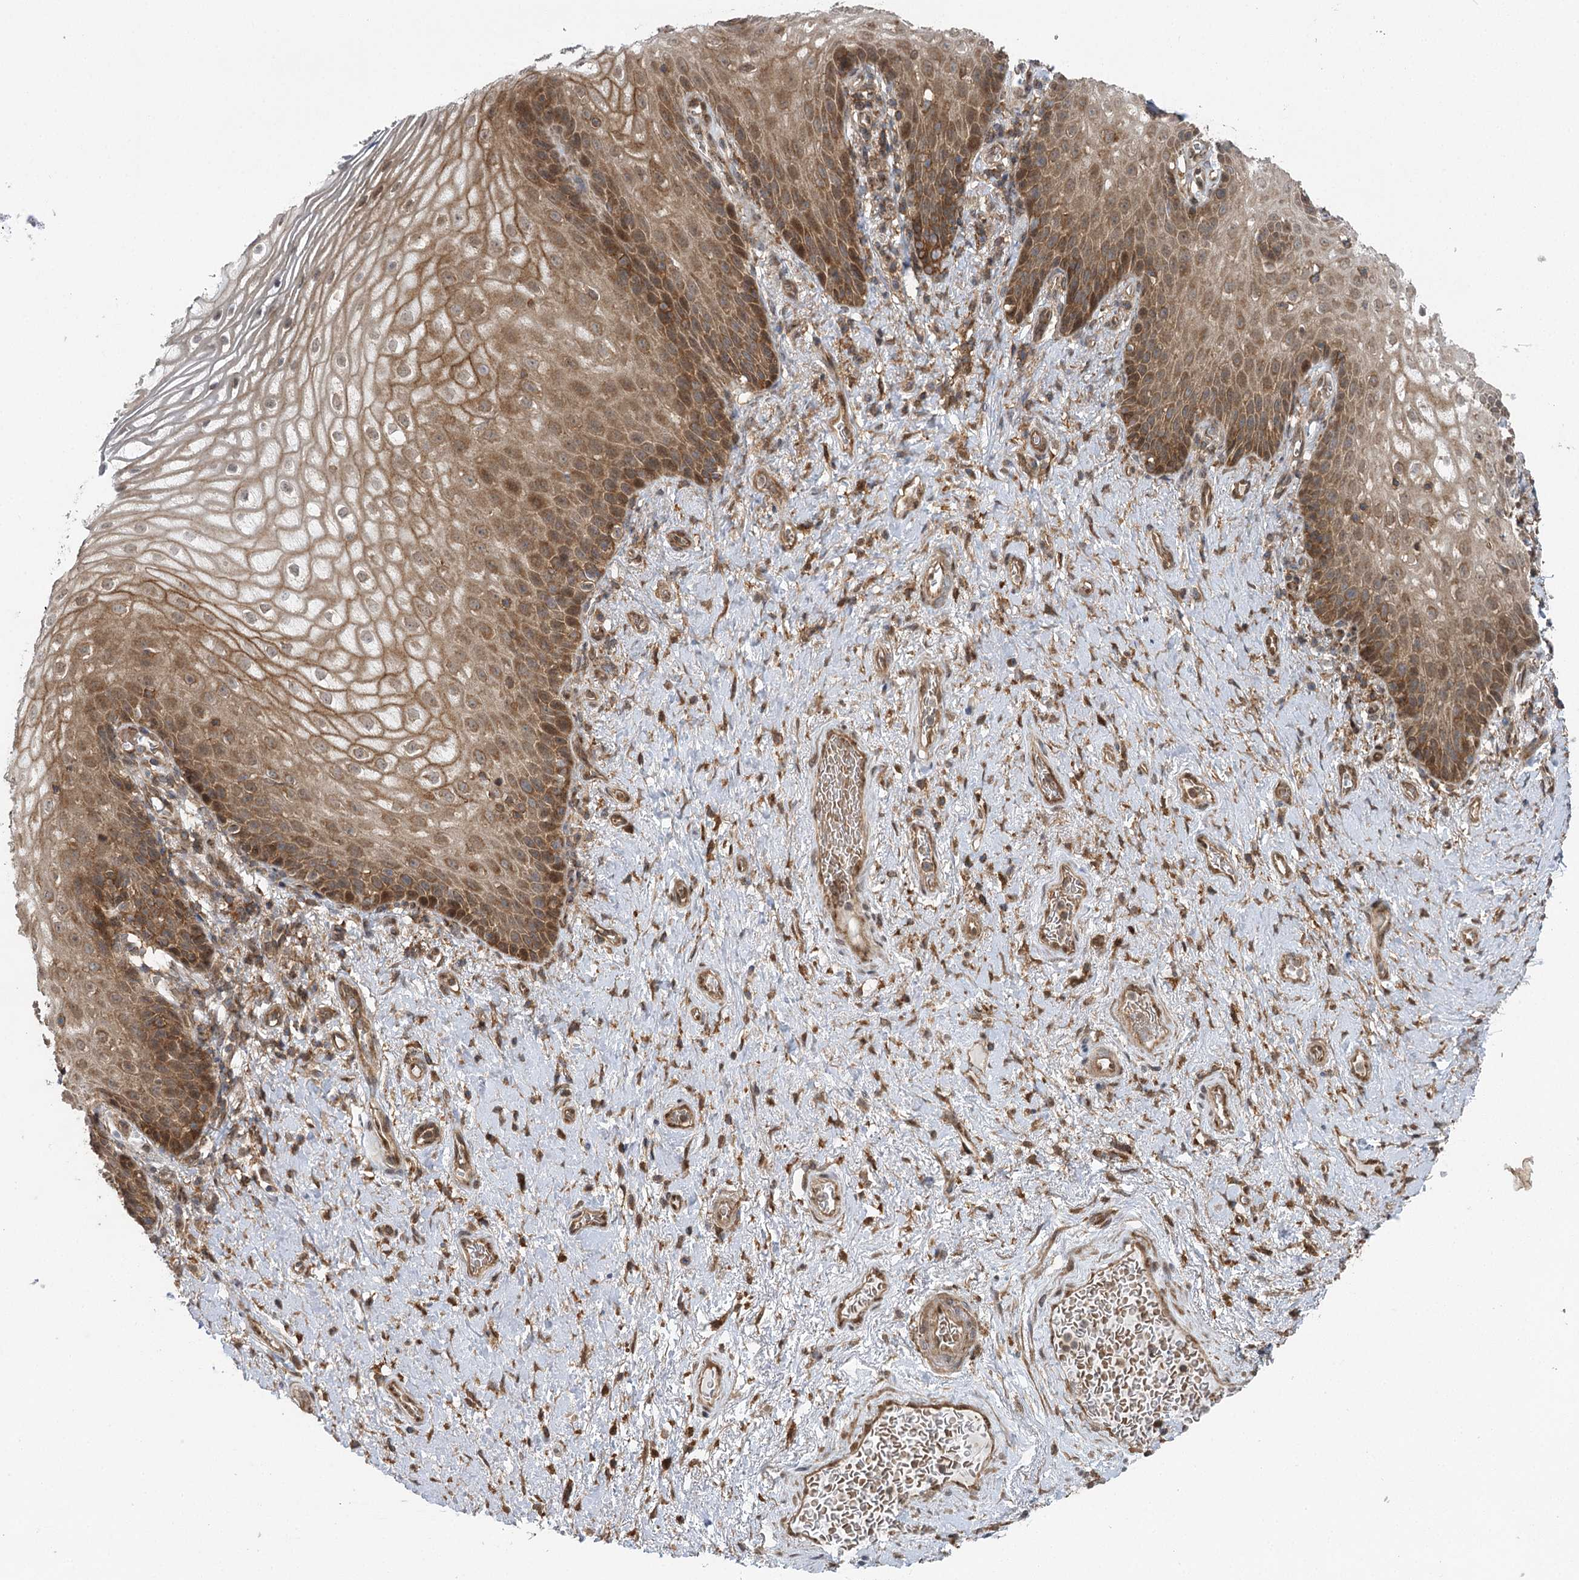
{"staining": {"intensity": "moderate", "quantity": ">75%", "location": "cytoplasmic/membranous"}, "tissue": "vagina", "cell_type": "Squamous epithelial cells", "image_type": "normal", "snomed": [{"axis": "morphology", "description": "Normal tissue, NOS"}, {"axis": "topography", "description": "Vagina"}], "caption": "The histopathology image displays a brown stain indicating the presence of a protein in the cytoplasmic/membranous of squamous epithelial cells in vagina. (Stains: DAB in brown, nuclei in blue, Microscopy: brightfield microscopy at high magnification).", "gene": "C12orf4", "patient": {"sex": "female", "age": 60}}